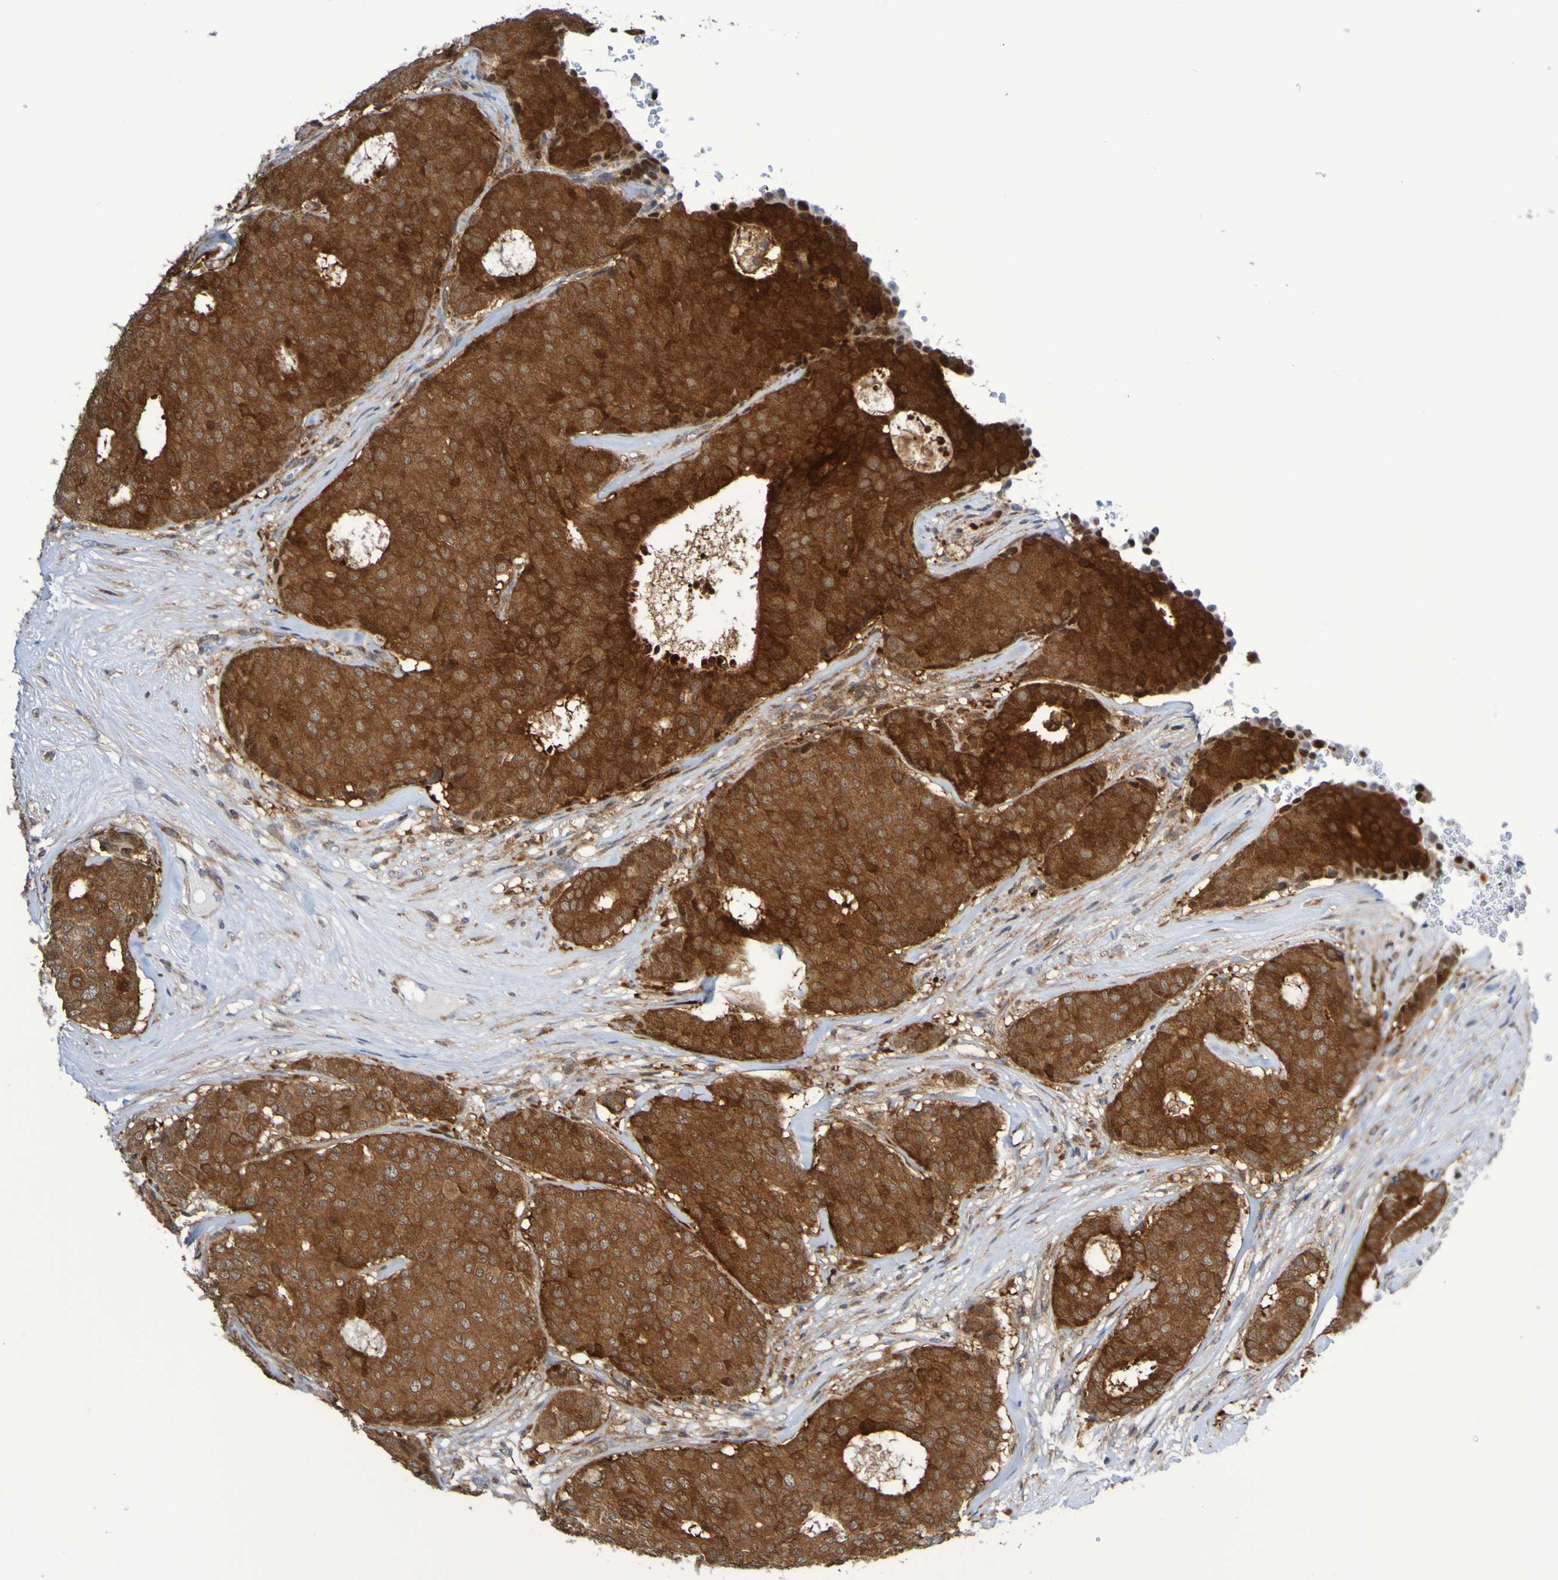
{"staining": {"intensity": "strong", "quantity": ">75%", "location": "cytoplasmic/membranous"}, "tissue": "breast cancer", "cell_type": "Tumor cells", "image_type": "cancer", "snomed": [{"axis": "morphology", "description": "Duct carcinoma"}, {"axis": "topography", "description": "Breast"}], "caption": "Immunohistochemical staining of breast cancer (intraductal carcinoma) exhibits high levels of strong cytoplasmic/membranous staining in about >75% of tumor cells. Ihc stains the protein in brown and the nuclei are stained blue.", "gene": "ATIC", "patient": {"sex": "female", "age": 75}}